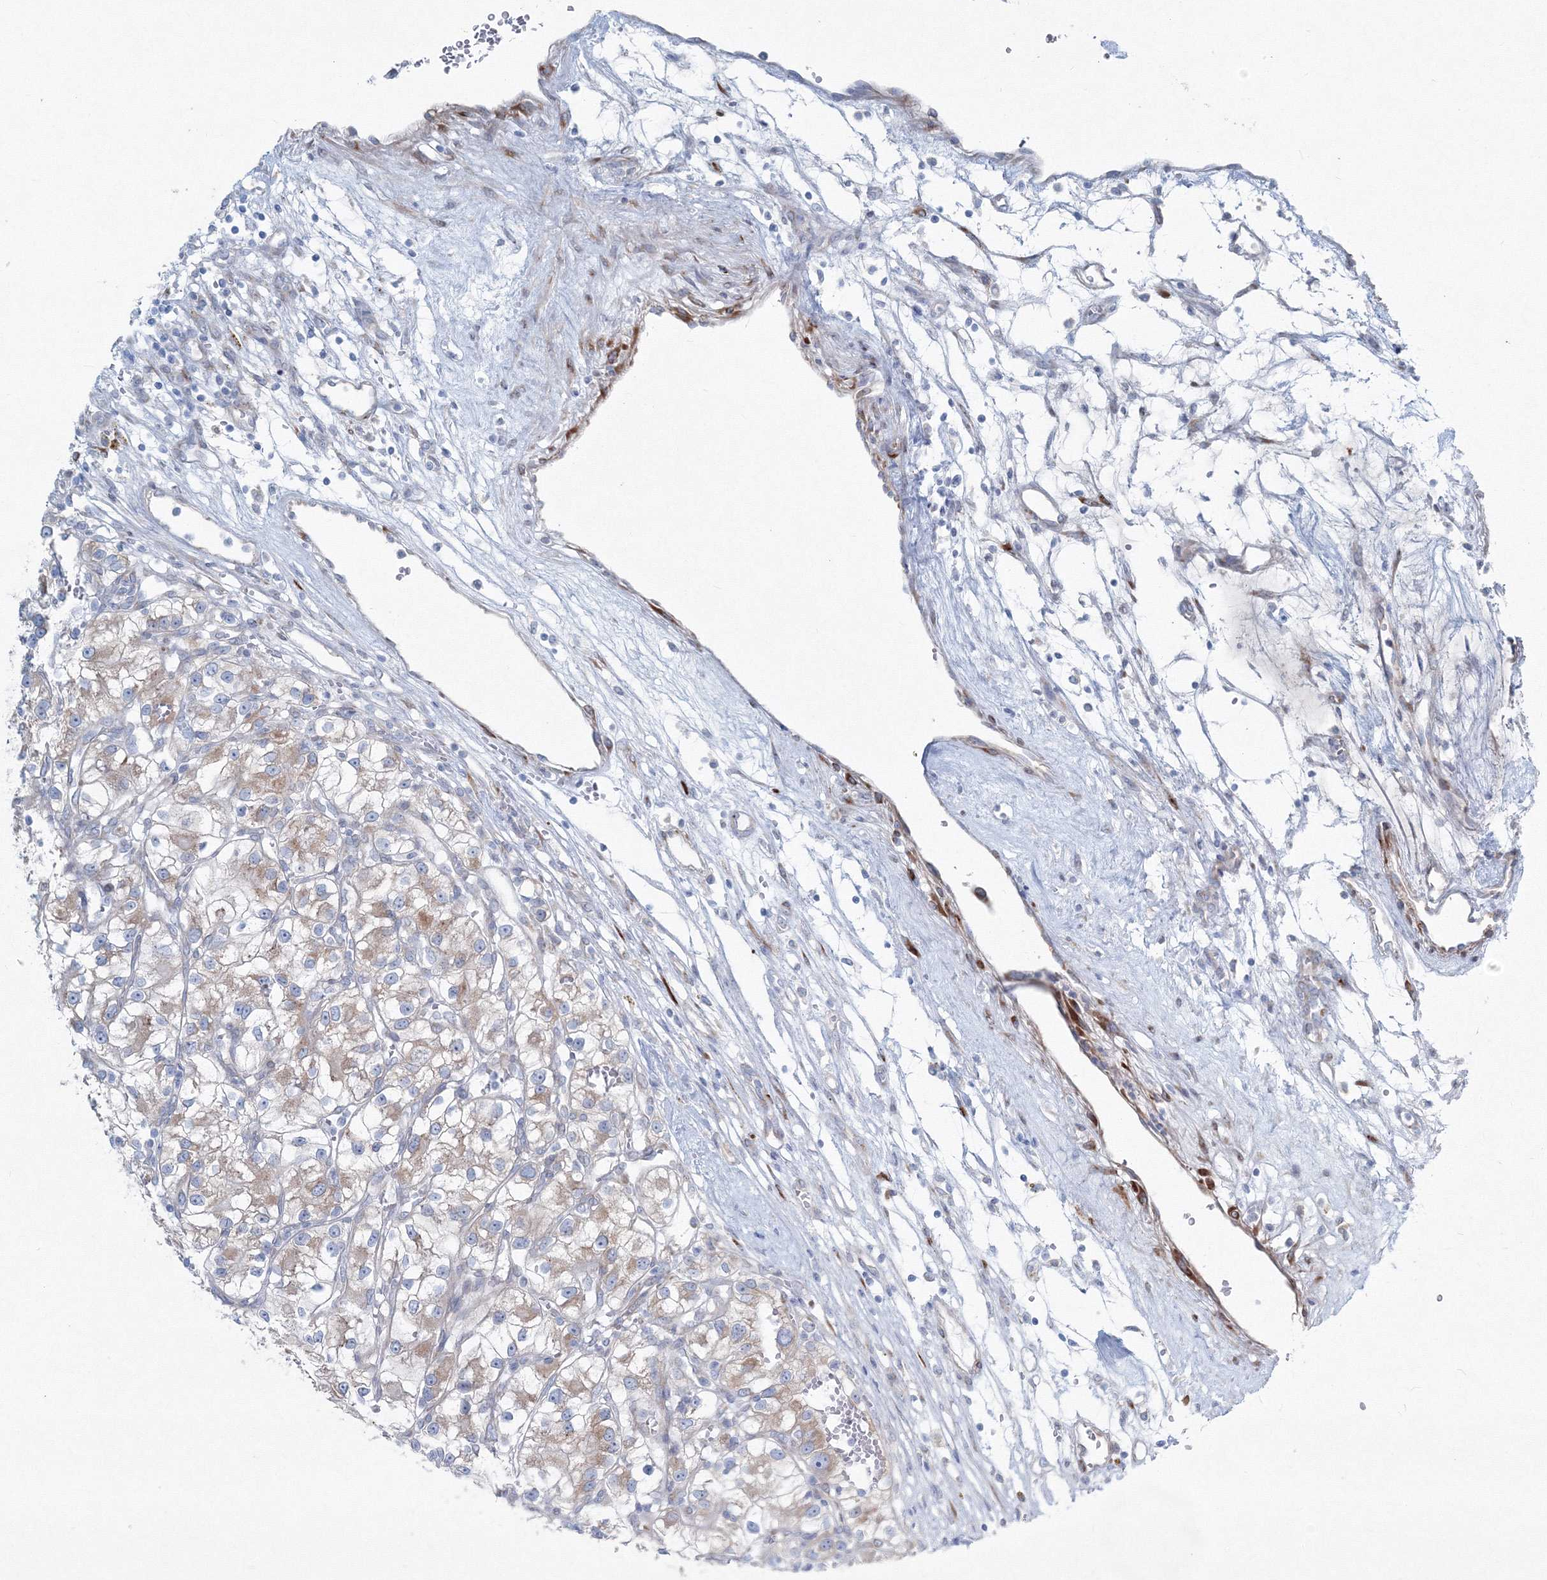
{"staining": {"intensity": "weak", "quantity": "25%-75%", "location": "cytoplasmic/membranous"}, "tissue": "renal cancer", "cell_type": "Tumor cells", "image_type": "cancer", "snomed": [{"axis": "morphology", "description": "Adenocarcinoma, NOS"}, {"axis": "topography", "description": "Kidney"}], "caption": "A high-resolution micrograph shows immunohistochemistry staining of renal cancer, which exhibits weak cytoplasmic/membranous expression in about 25%-75% of tumor cells.", "gene": "RCN1", "patient": {"sex": "female", "age": 57}}